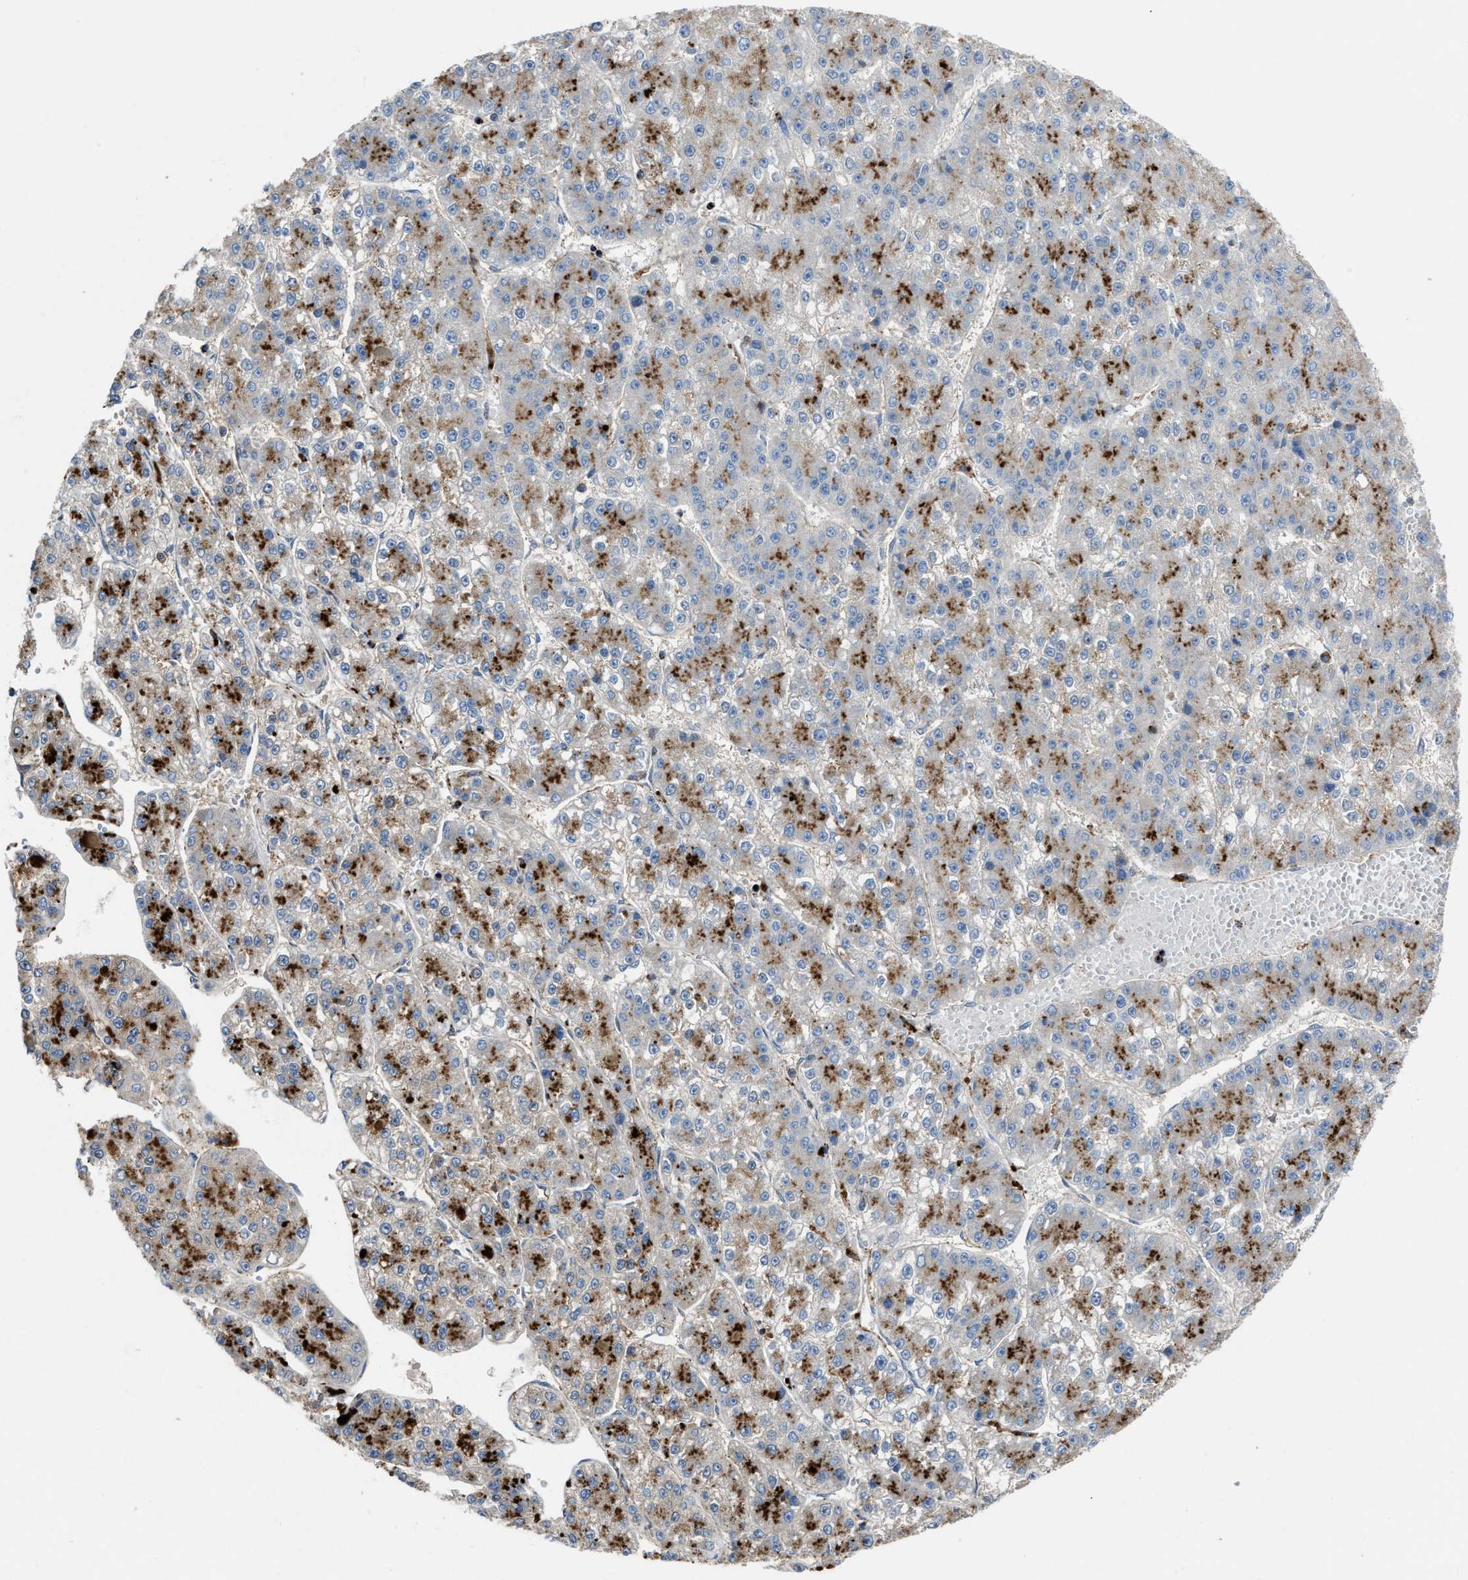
{"staining": {"intensity": "negative", "quantity": "none", "location": "none"}, "tissue": "liver cancer", "cell_type": "Tumor cells", "image_type": "cancer", "snomed": [{"axis": "morphology", "description": "Carcinoma, Hepatocellular, NOS"}, {"axis": "topography", "description": "Liver"}], "caption": "Tumor cells show no significant expression in hepatocellular carcinoma (liver).", "gene": "AGPAT2", "patient": {"sex": "female", "age": 73}}